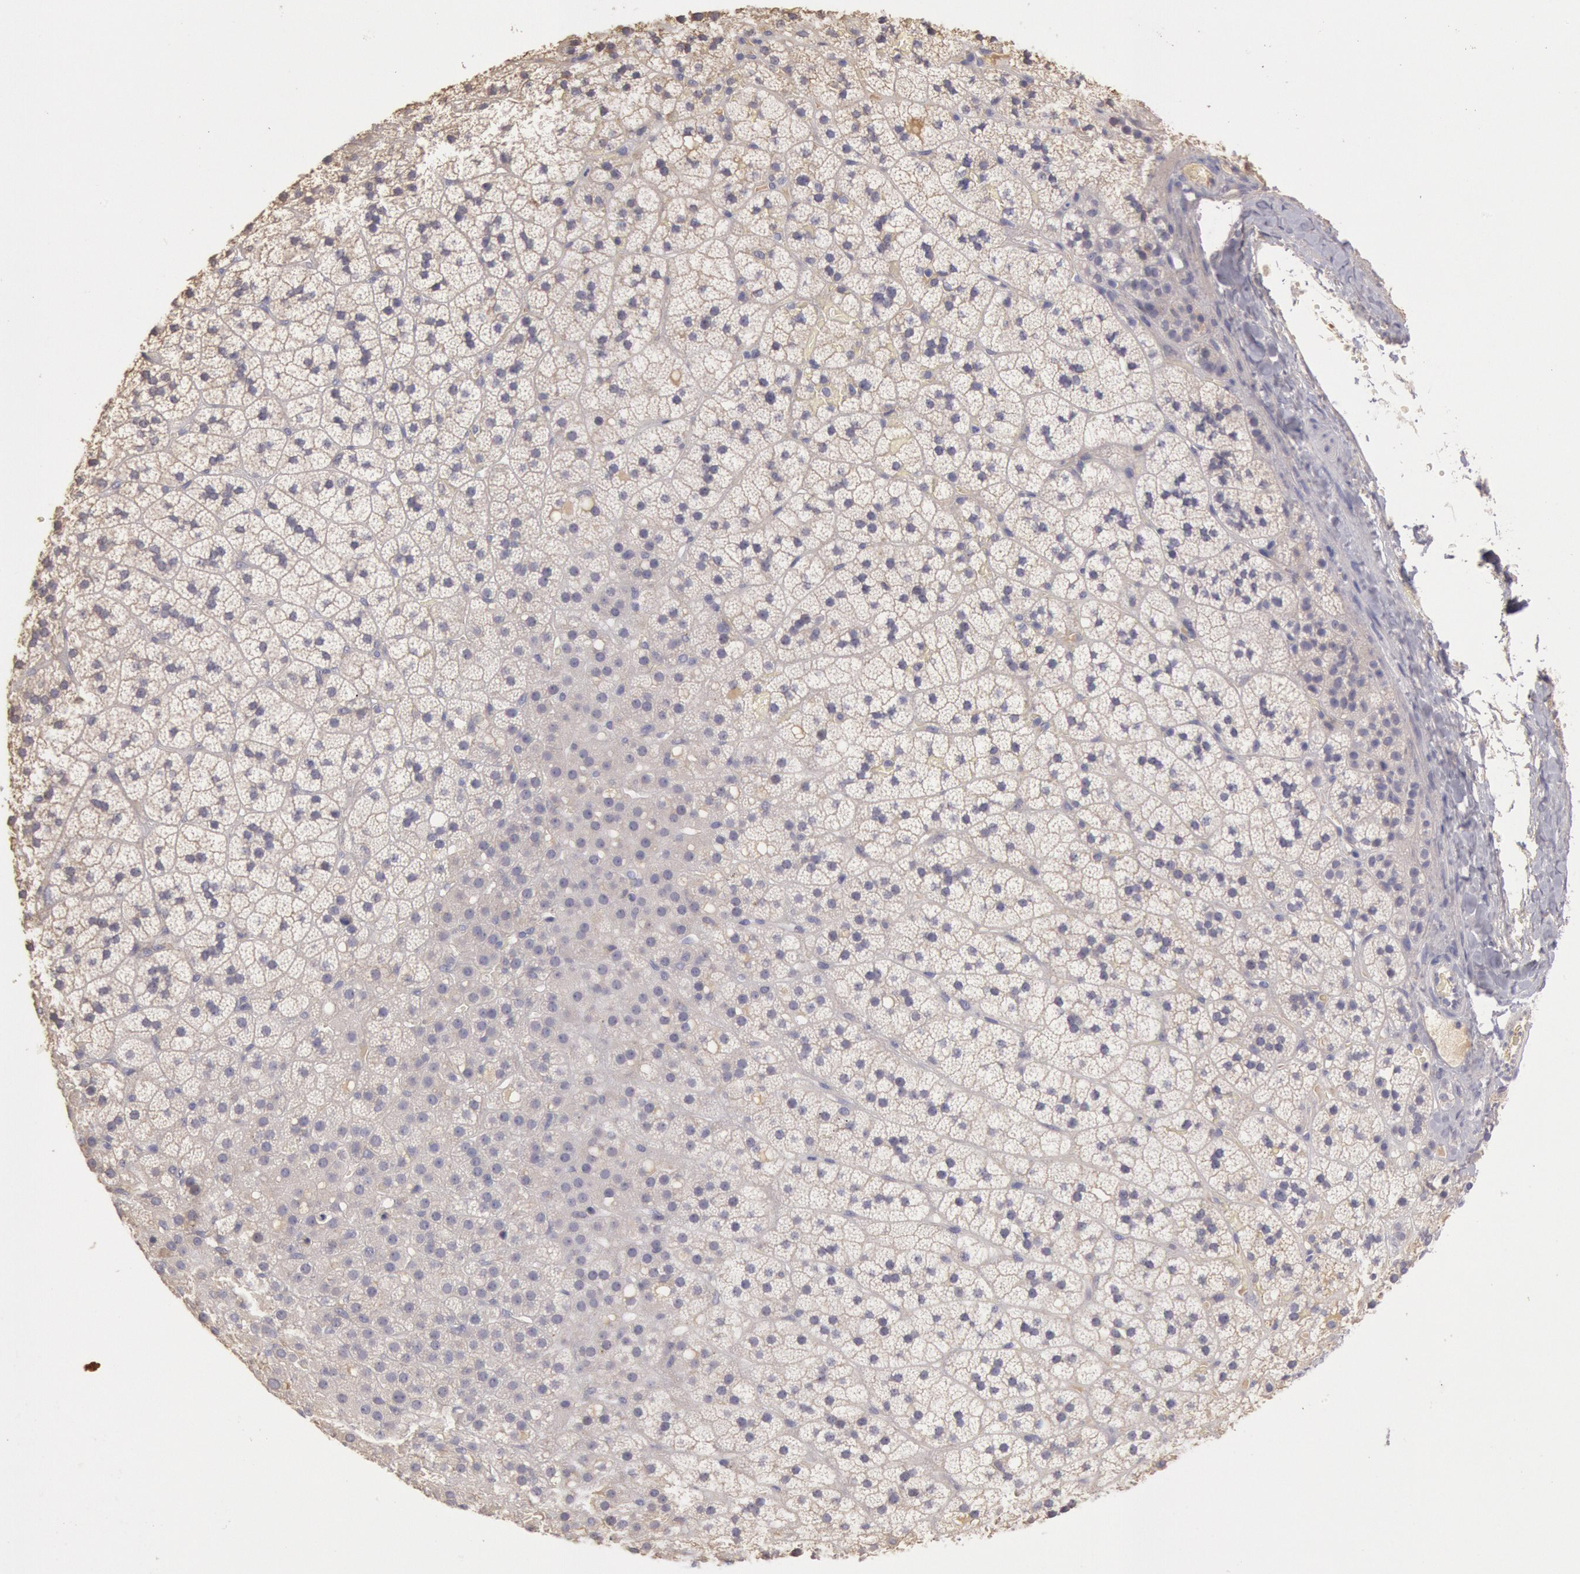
{"staining": {"intensity": "negative", "quantity": "none", "location": "none"}, "tissue": "adrenal gland", "cell_type": "Glandular cells", "image_type": "normal", "snomed": [{"axis": "morphology", "description": "Normal tissue, NOS"}, {"axis": "topography", "description": "Adrenal gland"}], "caption": "IHC histopathology image of normal human adrenal gland stained for a protein (brown), which reveals no expression in glandular cells.", "gene": "C1R", "patient": {"sex": "male", "age": 35}}